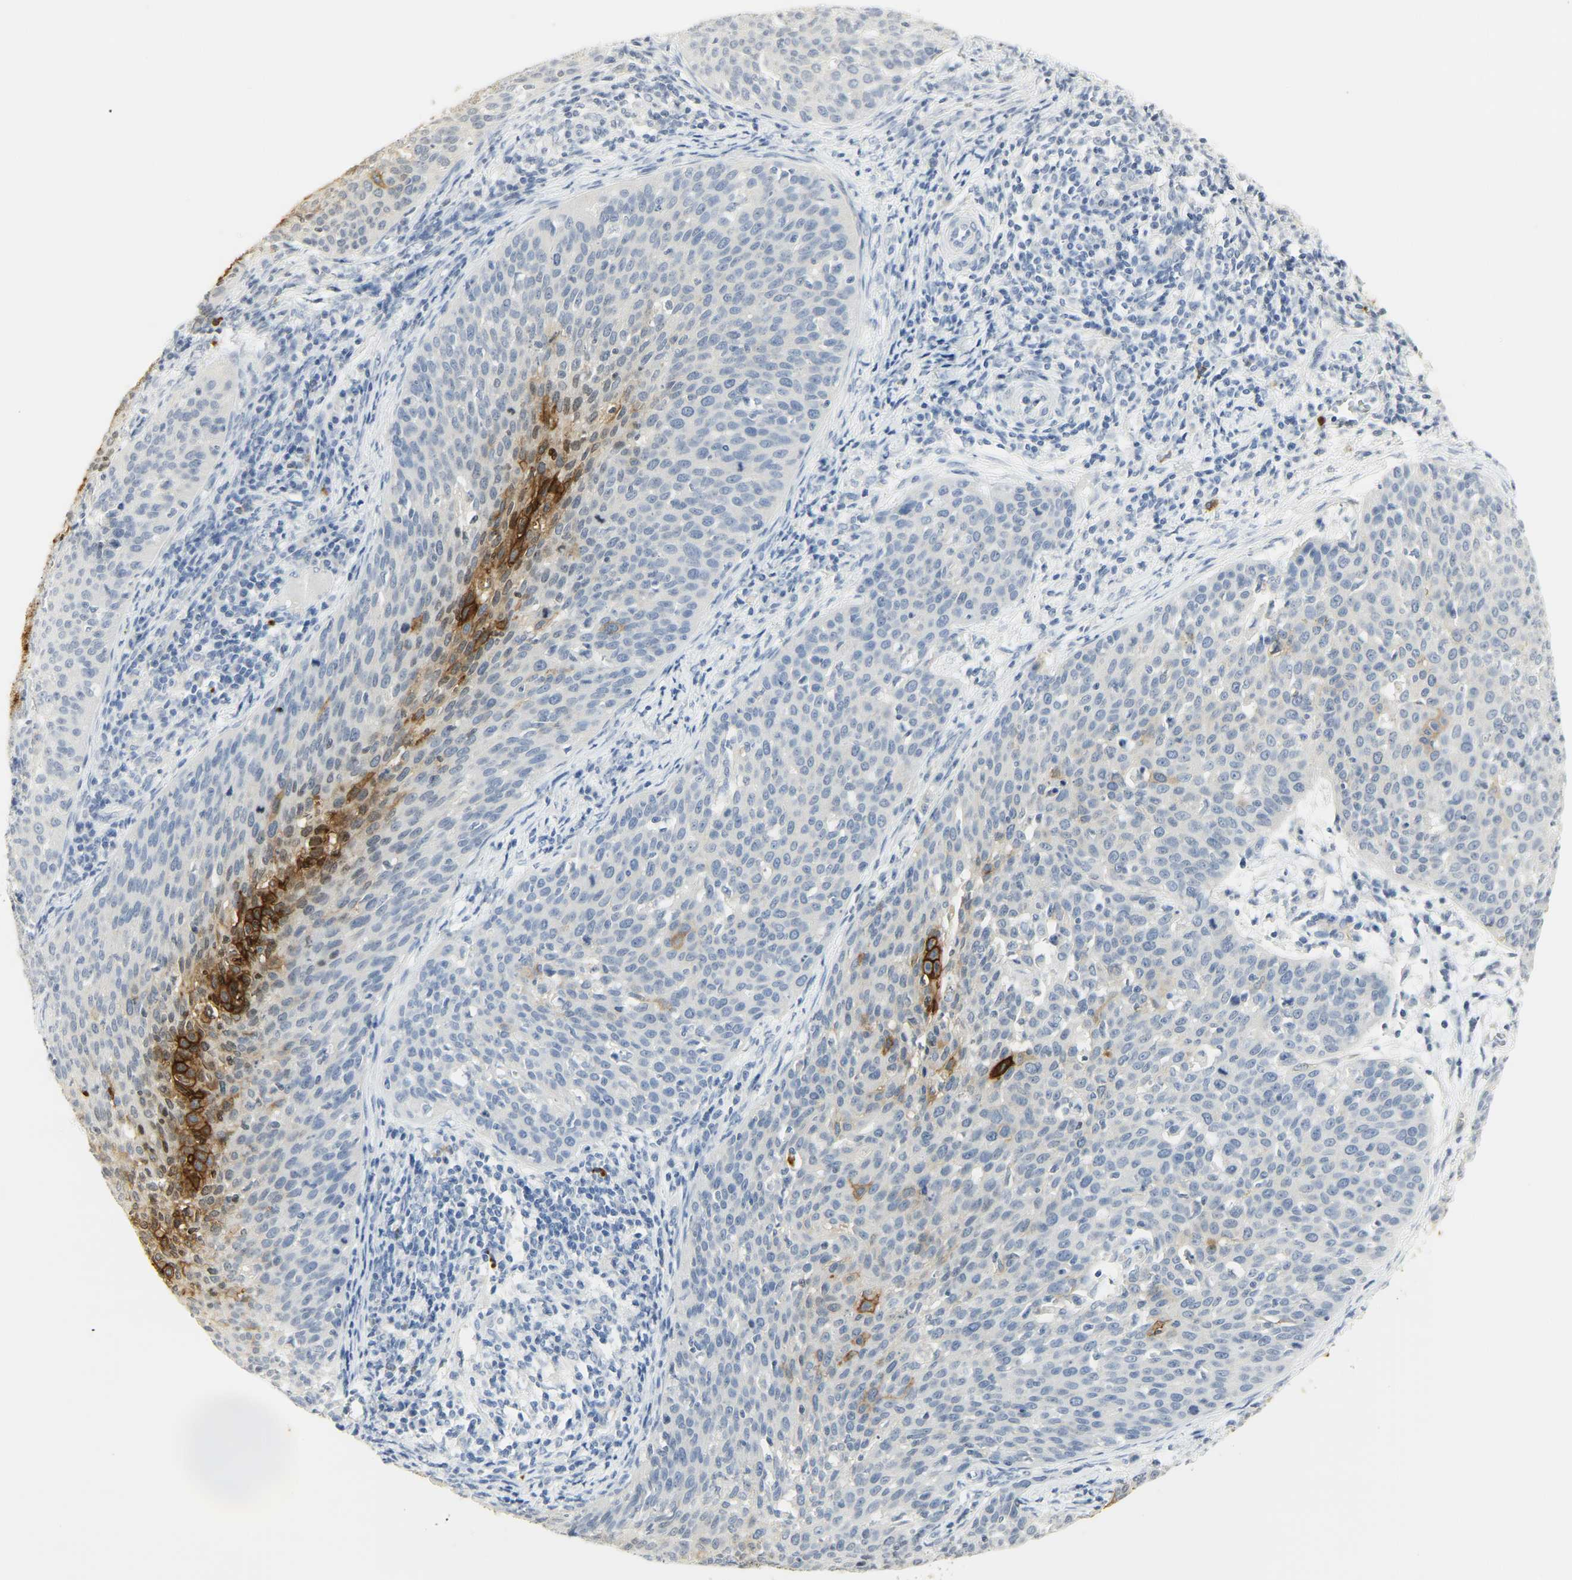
{"staining": {"intensity": "moderate", "quantity": "<25%", "location": "cytoplasmic/membranous"}, "tissue": "cervical cancer", "cell_type": "Tumor cells", "image_type": "cancer", "snomed": [{"axis": "morphology", "description": "Squamous cell carcinoma, NOS"}, {"axis": "topography", "description": "Cervix"}], "caption": "A brown stain shows moderate cytoplasmic/membranous expression of a protein in cervical squamous cell carcinoma tumor cells. (brown staining indicates protein expression, while blue staining denotes nuclei).", "gene": "CEACAM5", "patient": {"sex": "female", "age": 38}}